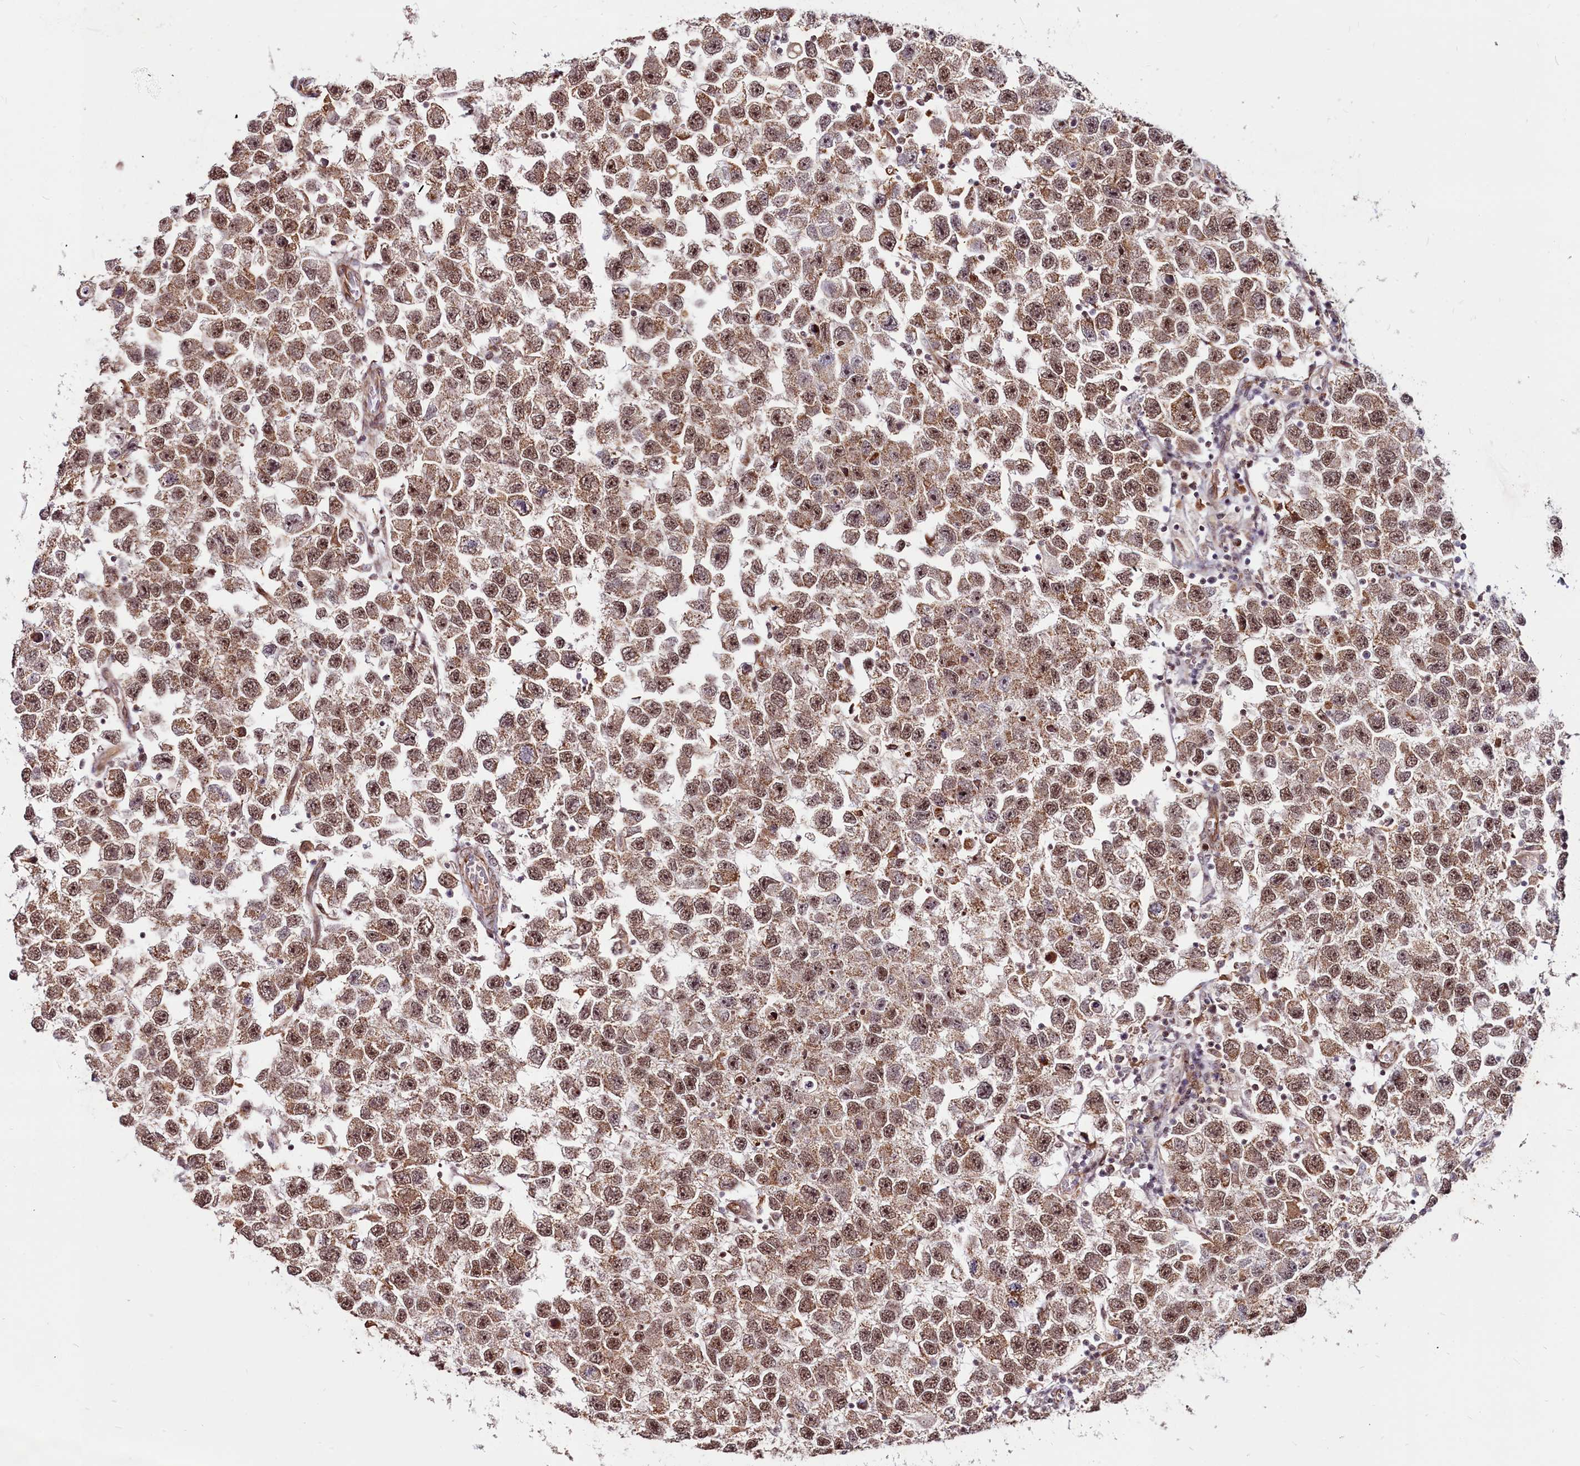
{"staining": {"intensity": "moderate", "quantity": ">75%", "location": "nuclear"}, "tissue": "testis cancer", "cell_type": "Tumor cells", "image_type": "cancer", "snomed": [{"axis": "morphology", "description": "Seminoma, NOS"}, {"axis": "topography", "description": "Testis"}], "caption": "High-power microscopy captured an immunohistochemistry (IHC) micrograph of testis cancer (seminoma), revealing moderate nuclear staining in about >75% of tumor cells.", "gene": "CLK3", "patient": {"sex": "male", "age": 26}}